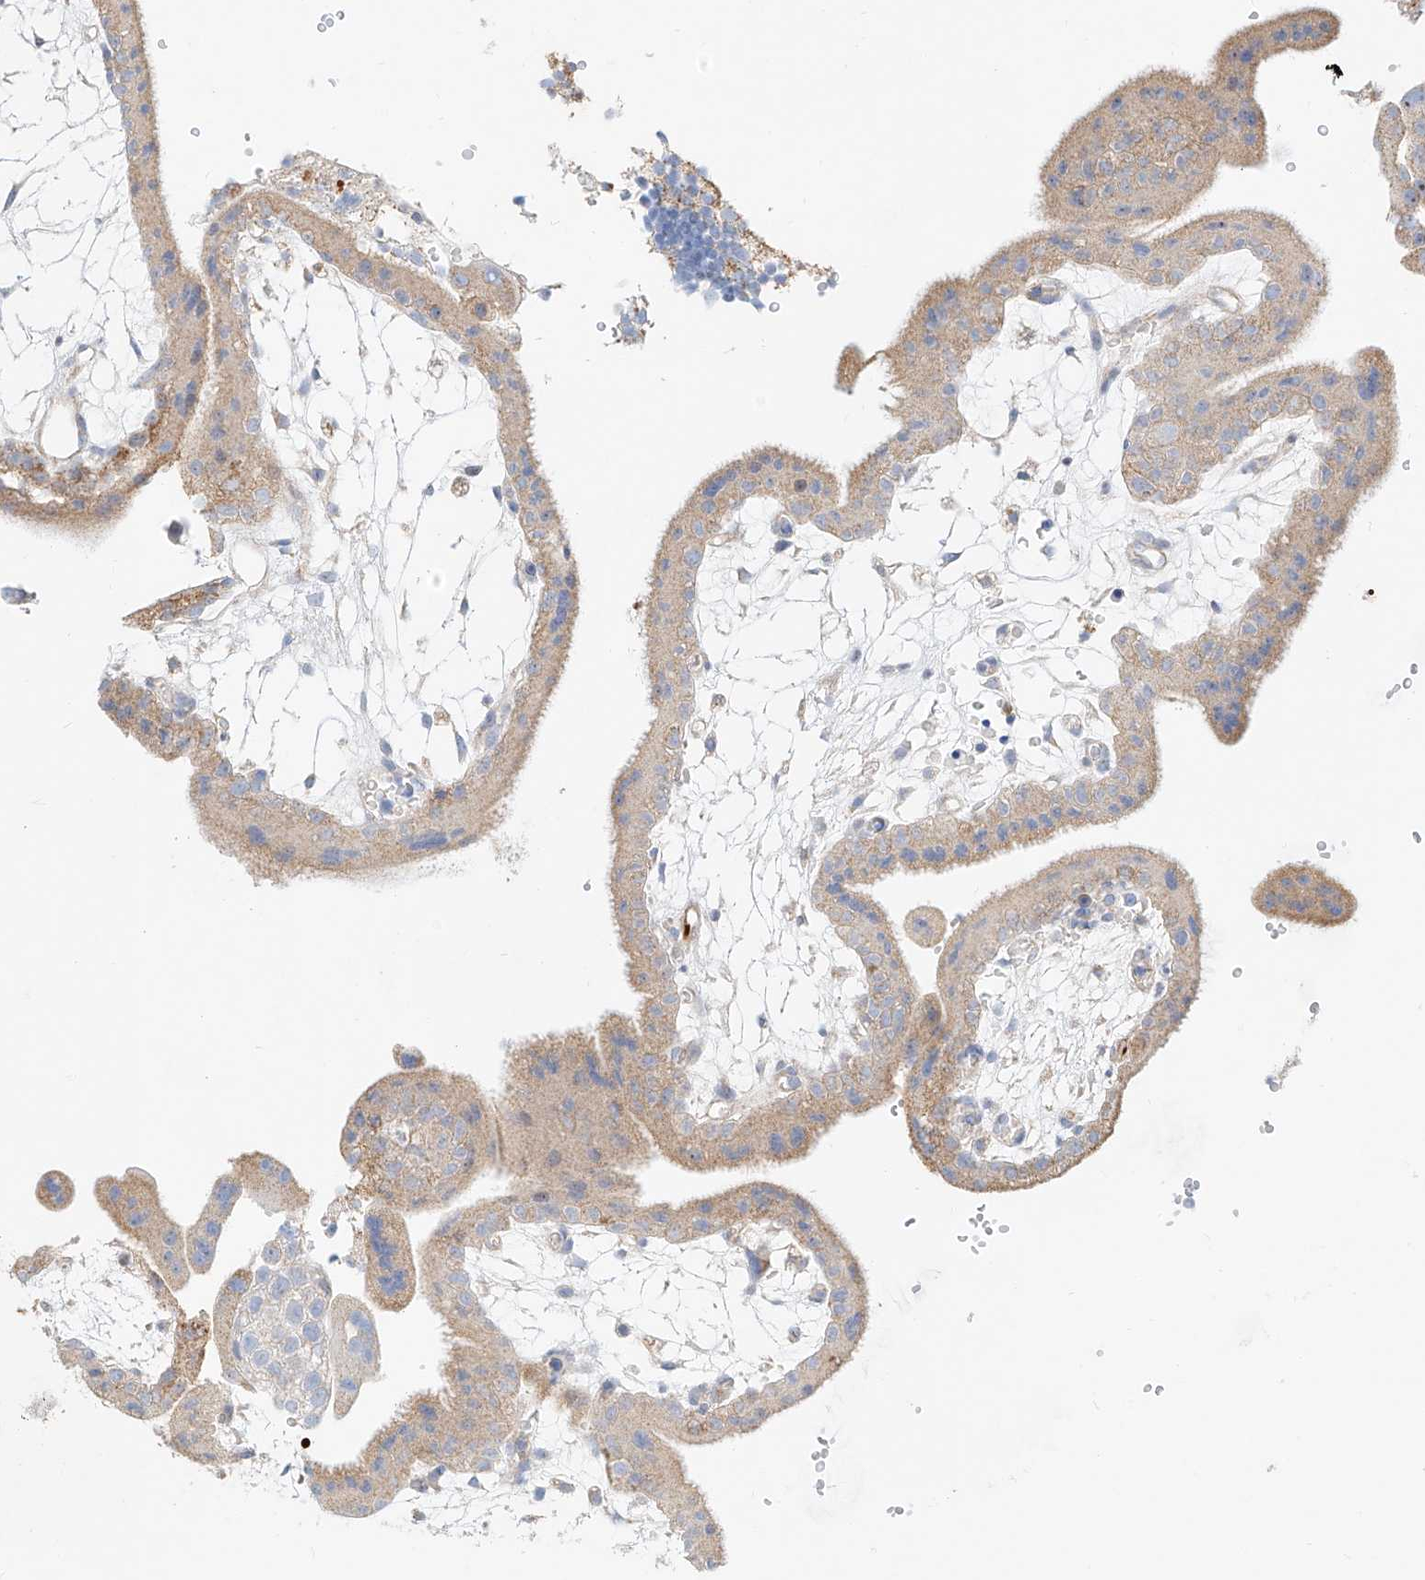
{"staining": {"intensity": "moderate", "quantity": "25%-75%", "location": "cytoplasmic/membranous"}, "tissue": "placenta", "cell_type": "Trophoblastic cells", "image_type": "normal", "snomed": [{"axis": "morphology", "description": "Normal tissue, NOS"}, {"axis": "topography", "description": "Placenta"}], "caption": "Immunohistochemical staining of benign human placenta exhibits moderate cytoplasmic/membranous protein expression in about 25%-75% of trophoblastic cells.", "gene": "CST9", "patient": {"sex": "female", "age": 18}}